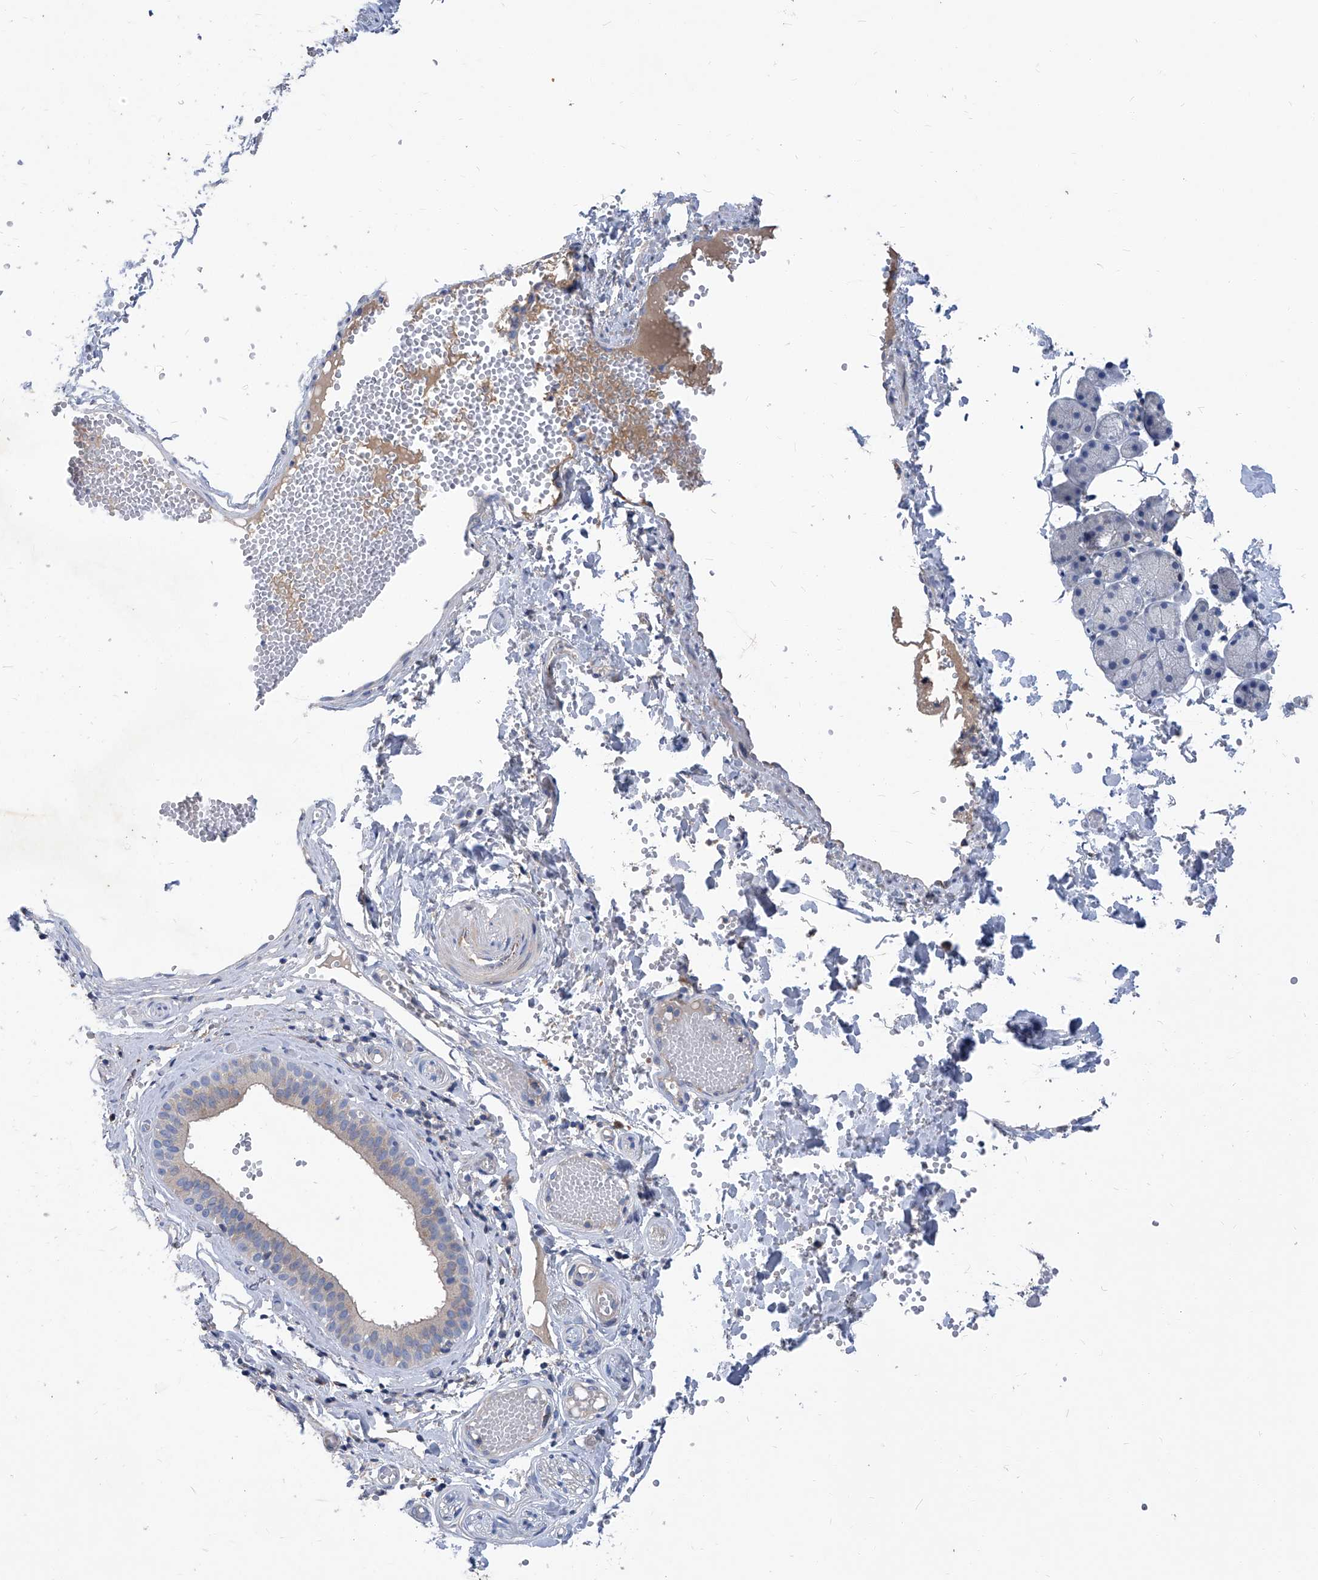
{"staining": {"intensity": "moderate", "quantity": "<25%", "location": "cytoplasmic/membranous"}, "tissue": "salivary gland", "cell_type": "Glandular cells", "image_type": "normal", "snomed": [{"axis": "morphology", "description": "Normal tissue, NOS"}, {"axis": "topography", "description": "Salivary gland"}], "caption": "Immunohistochemical staining of unremarkable salivary gland exhibits moderate cytoplasmic/membranous protein staining in about <25% of glandular cells. (brown staining indicates protein expression, while blue staining denotes nuclei).", "gene": "EPHA8", "patient": {"sex": "female", "age": 33}}